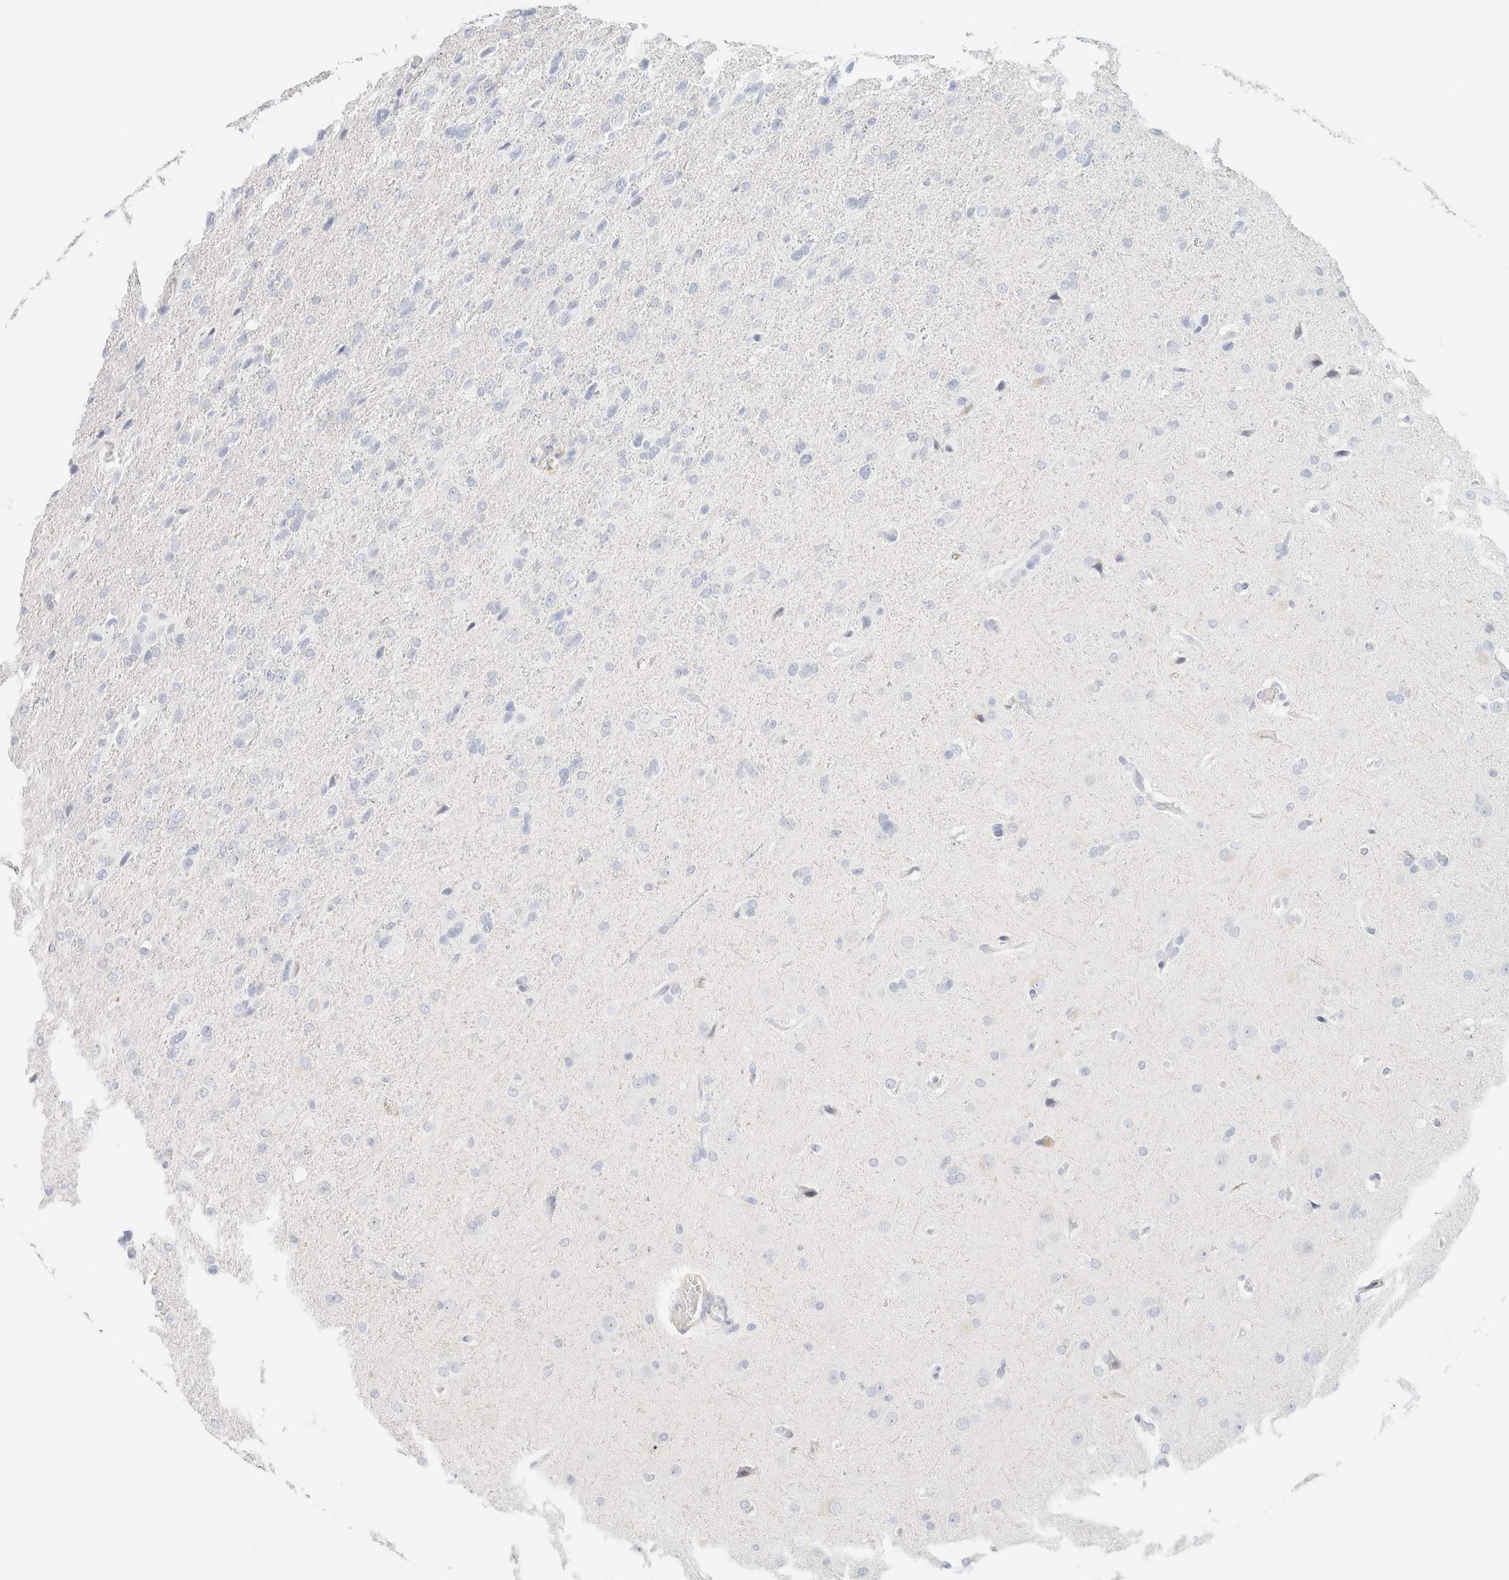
{"staining": {"intensity": "negative", "quantity": "none", "location": "none"}, "tissue": "glioma", "cell_type": "Tumor cells", "image_type": "cancer", "snomed": [{"axis": "morphology", "description": "Glioma, malignant, High grade"}, {"axis": "topography", "description": "Brain"}], "caption": "This micrograph is of glioma stained with immunohistochemistry to label a protein in brown with the nuclei are counter-stained blue. There is no staining in tumor cells. Nuclei are stained in blue.", "gene": "IKZF3", "patient": {"sex": "female", "age": 58}}